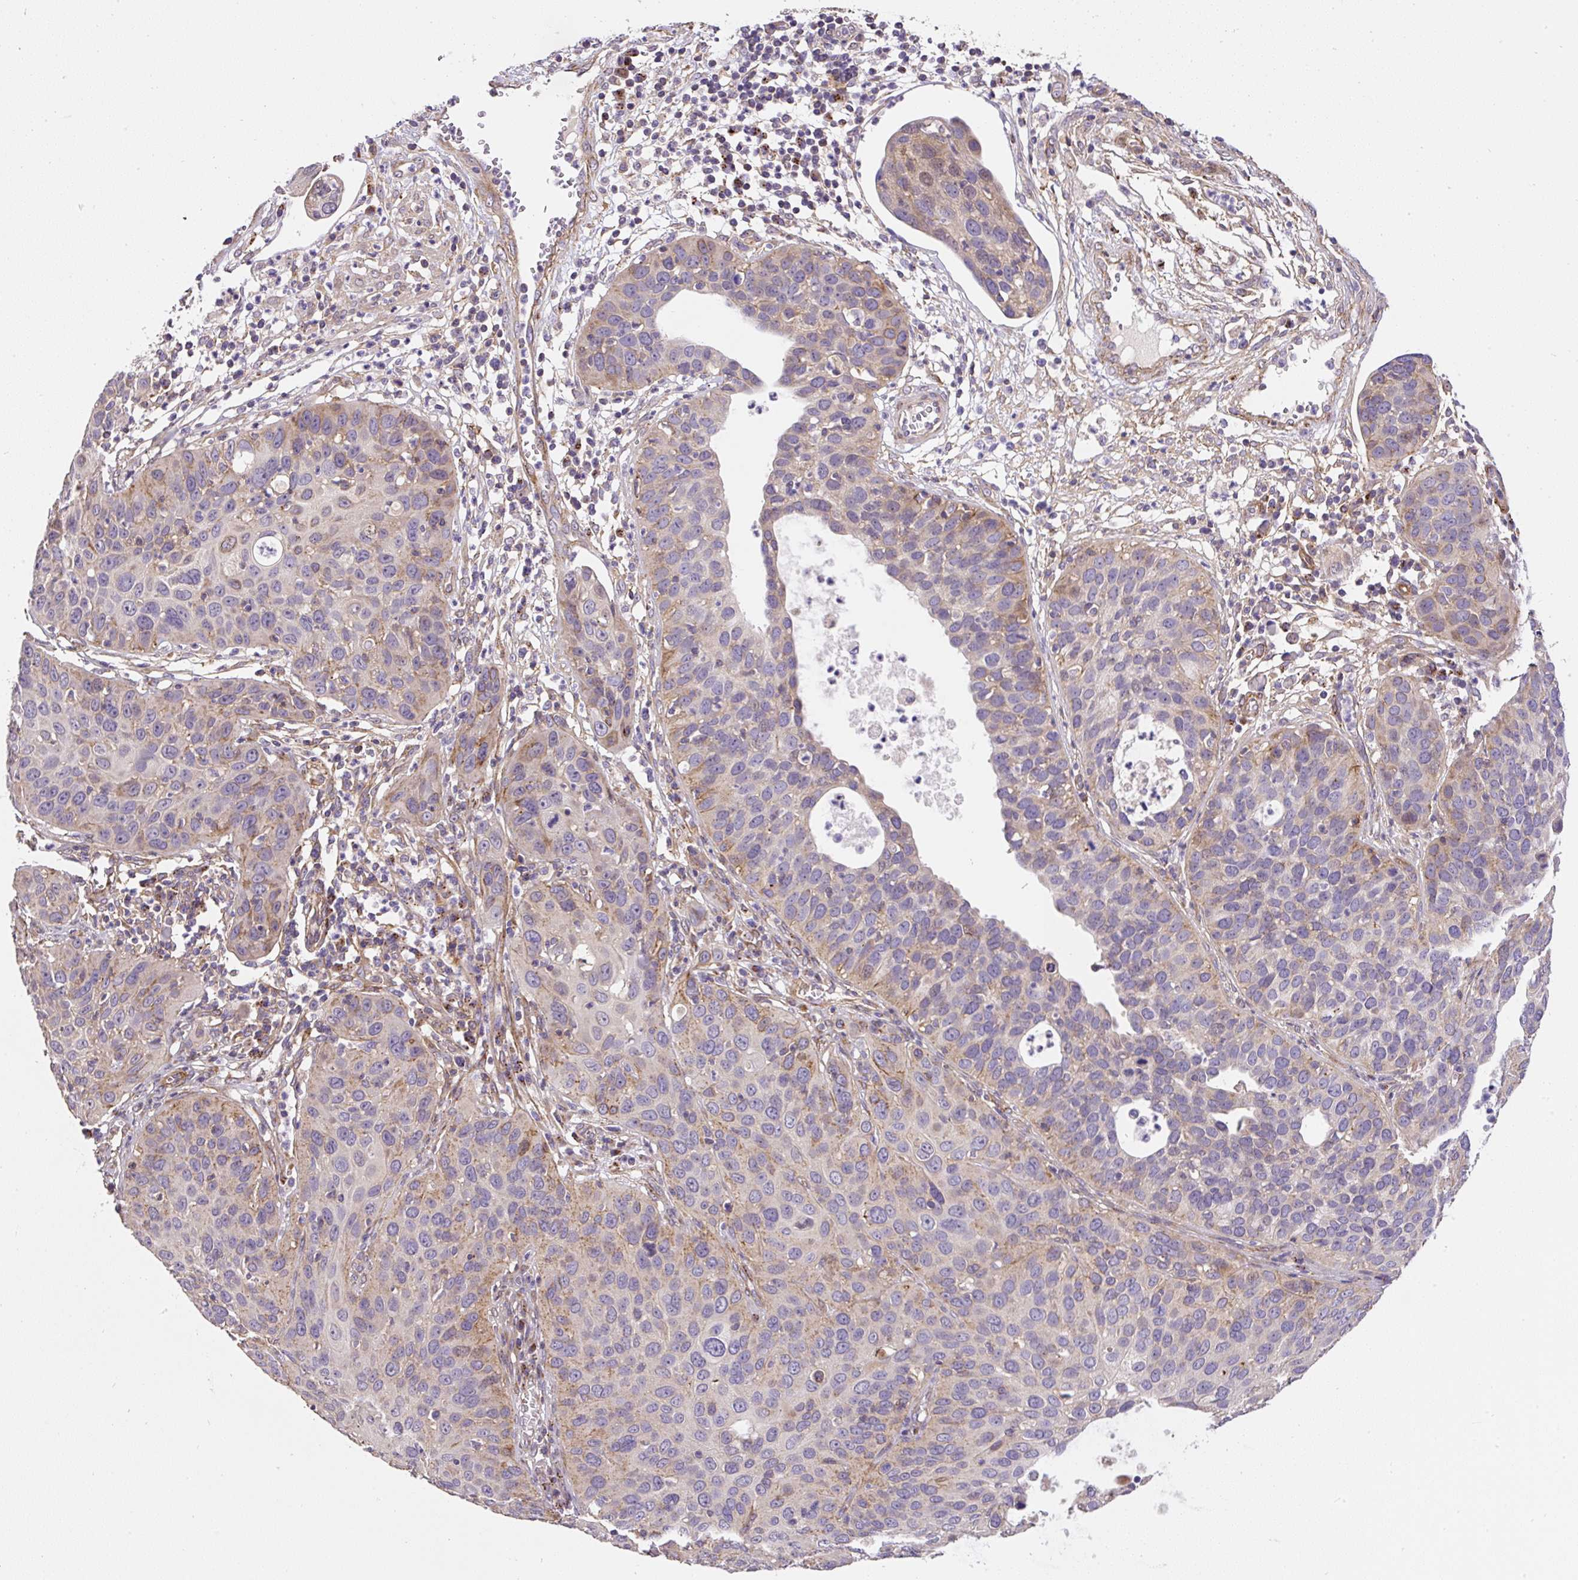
{"staining": {"intensity": "weak", "quantity": "<25%", "location": "cytoplasmic/membranous"}, "tissue": "cervical cancer", "cell_type": "Tumor cells", "image_type": "cancer", "snomed": [{"axis": "morphology", "description": "Squamous cell carcinoma, NOS"}, {"axis": "topography", "description": "Cervix"}], "caption": "Cervical squamous cell carcinoma was stained to show a protein in brown. There is no significant positivity in tumor cells.", "gene": "RNF170", "patient": {"sex": "female", "age": 36}}